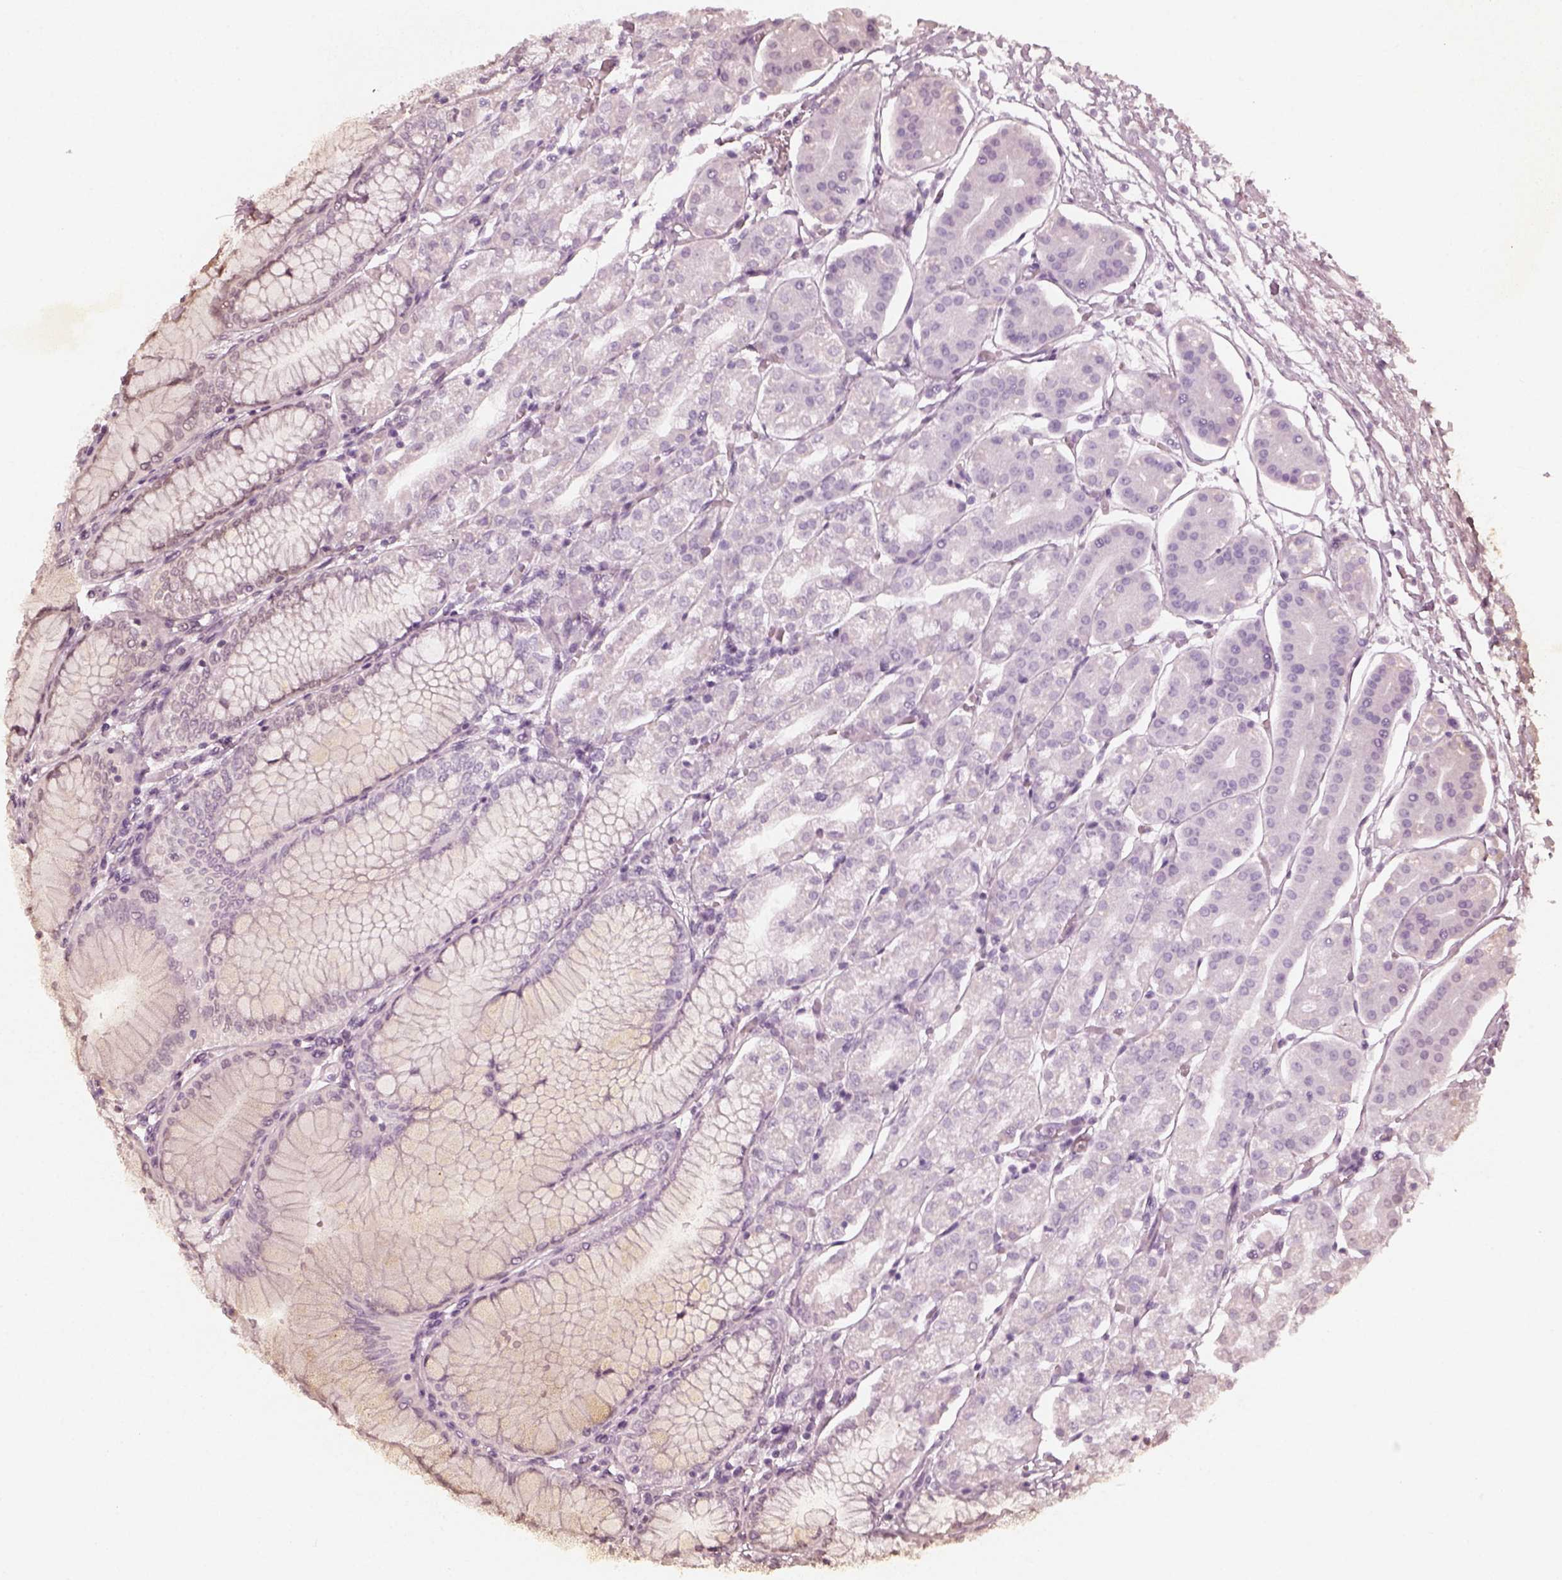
{"staining": {"intensity": "weak", "quantity": "<25%", "location": "cytoplasmic/membranous,nuclear"}, "tissue": "stomach", "cell_type": "Glandular cells", "image_type": "normal", "snomed": [{"axis": "morphology", "description": "Normal tissue, NOS"}, {"axis": "topography", "description": "Skeletal muscle"}, {"axis": "topography", "description": "Stomach"}], "caption": "Immunohistochemistry (IHC) of unremarkable human stomach demonstrates no staining in glandular cells.", "gene": "DCAF12", "patient": {"sex": "female", "age": 57}}